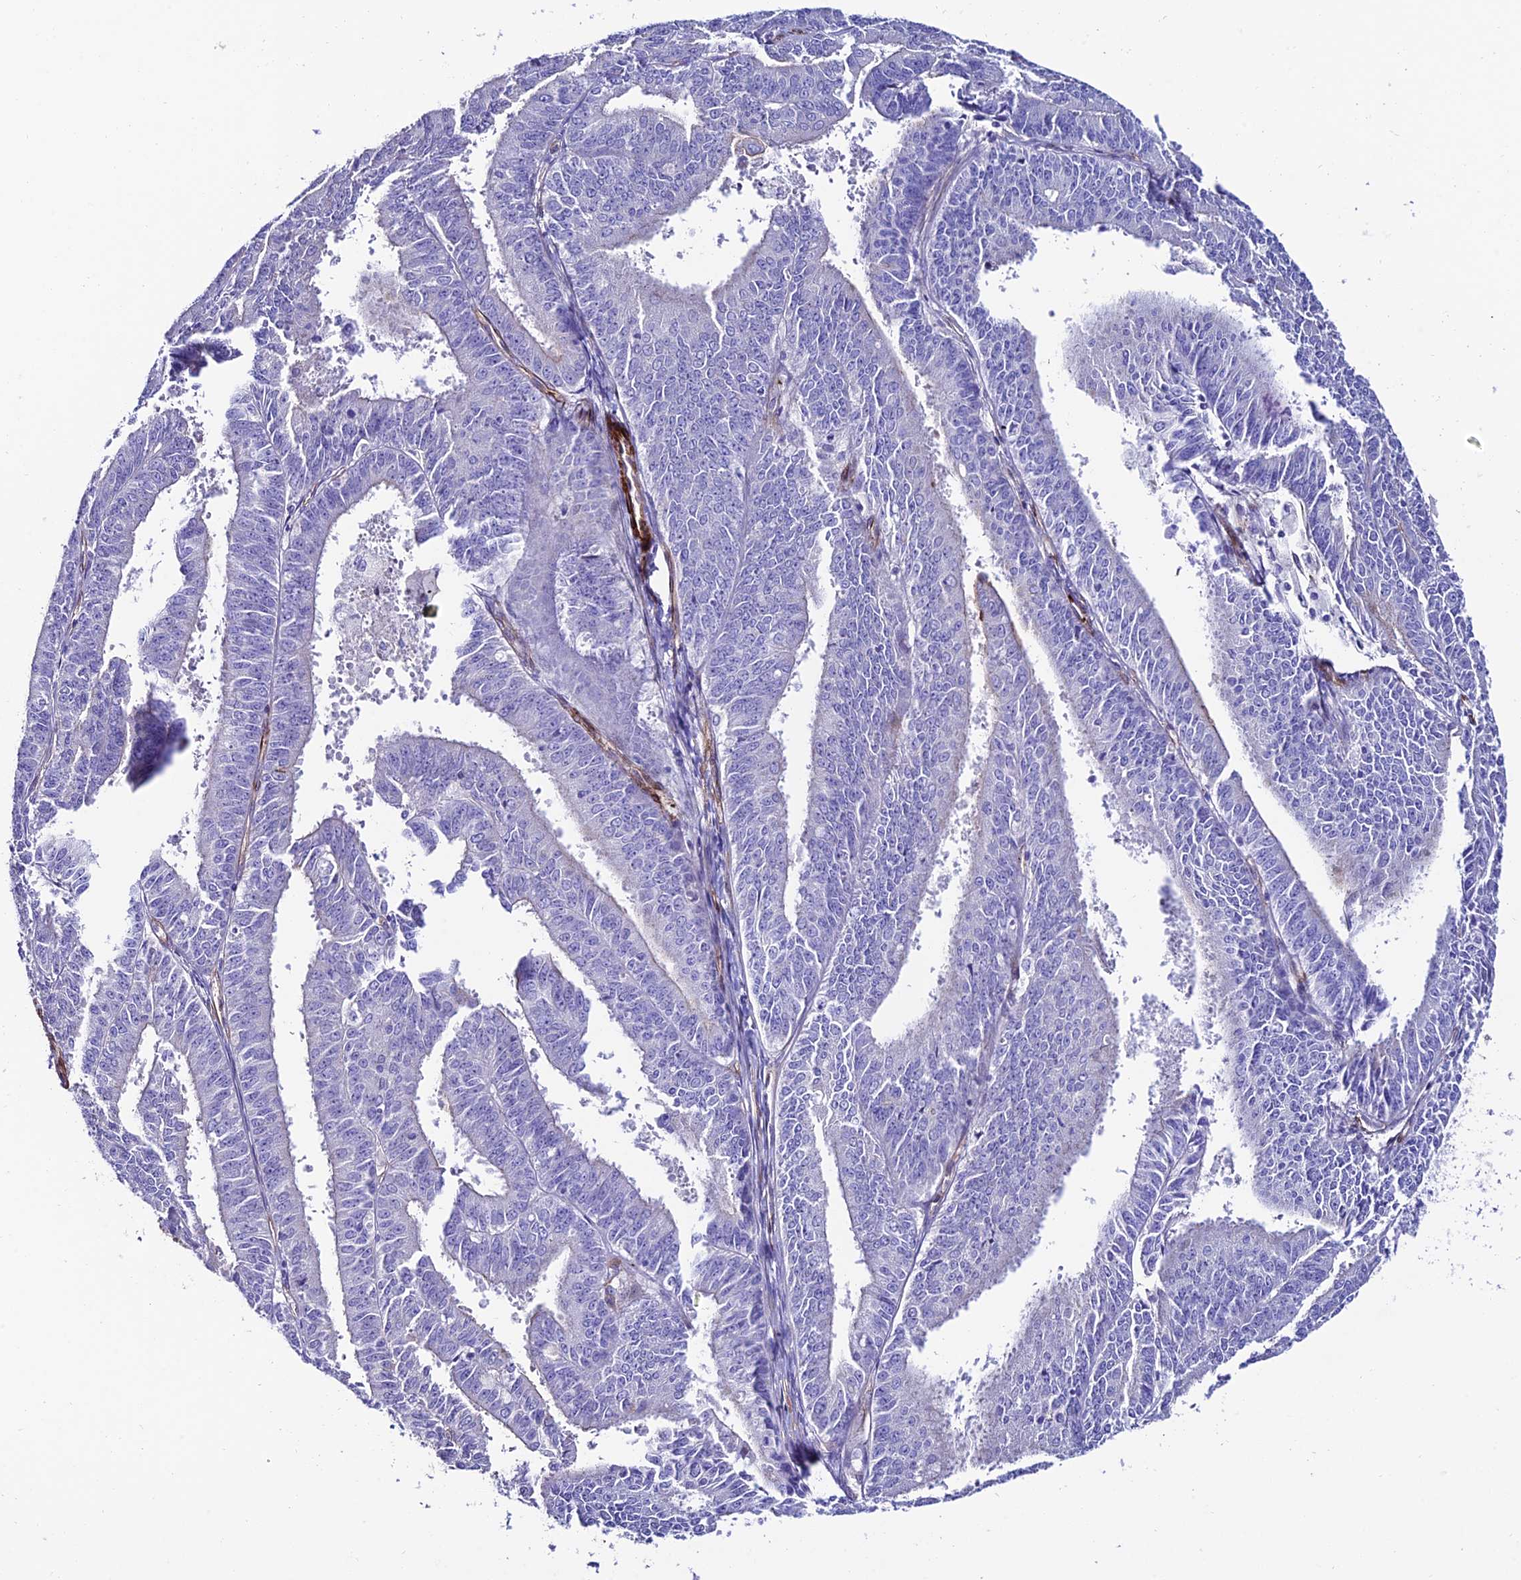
{"staining": {"intensity": "negative", "quantity": "none", "location": "none"}, "tissue": "endometrial cancer", "cell_type": "Tumor cells", "image_type": "cancer", "snomed": [{"axis": "morphology", "description": "Adenocarcinoma, NOS"}, {"axis": "topography", "description": "Endometrium"}], "caption": "DAB immunohistochemical staining of human adenocarcinoma (endometrial) shows no significant staining in tumor cells.", "gene": "REX1BD", "patient": {"sex": "female", "age": 73}}